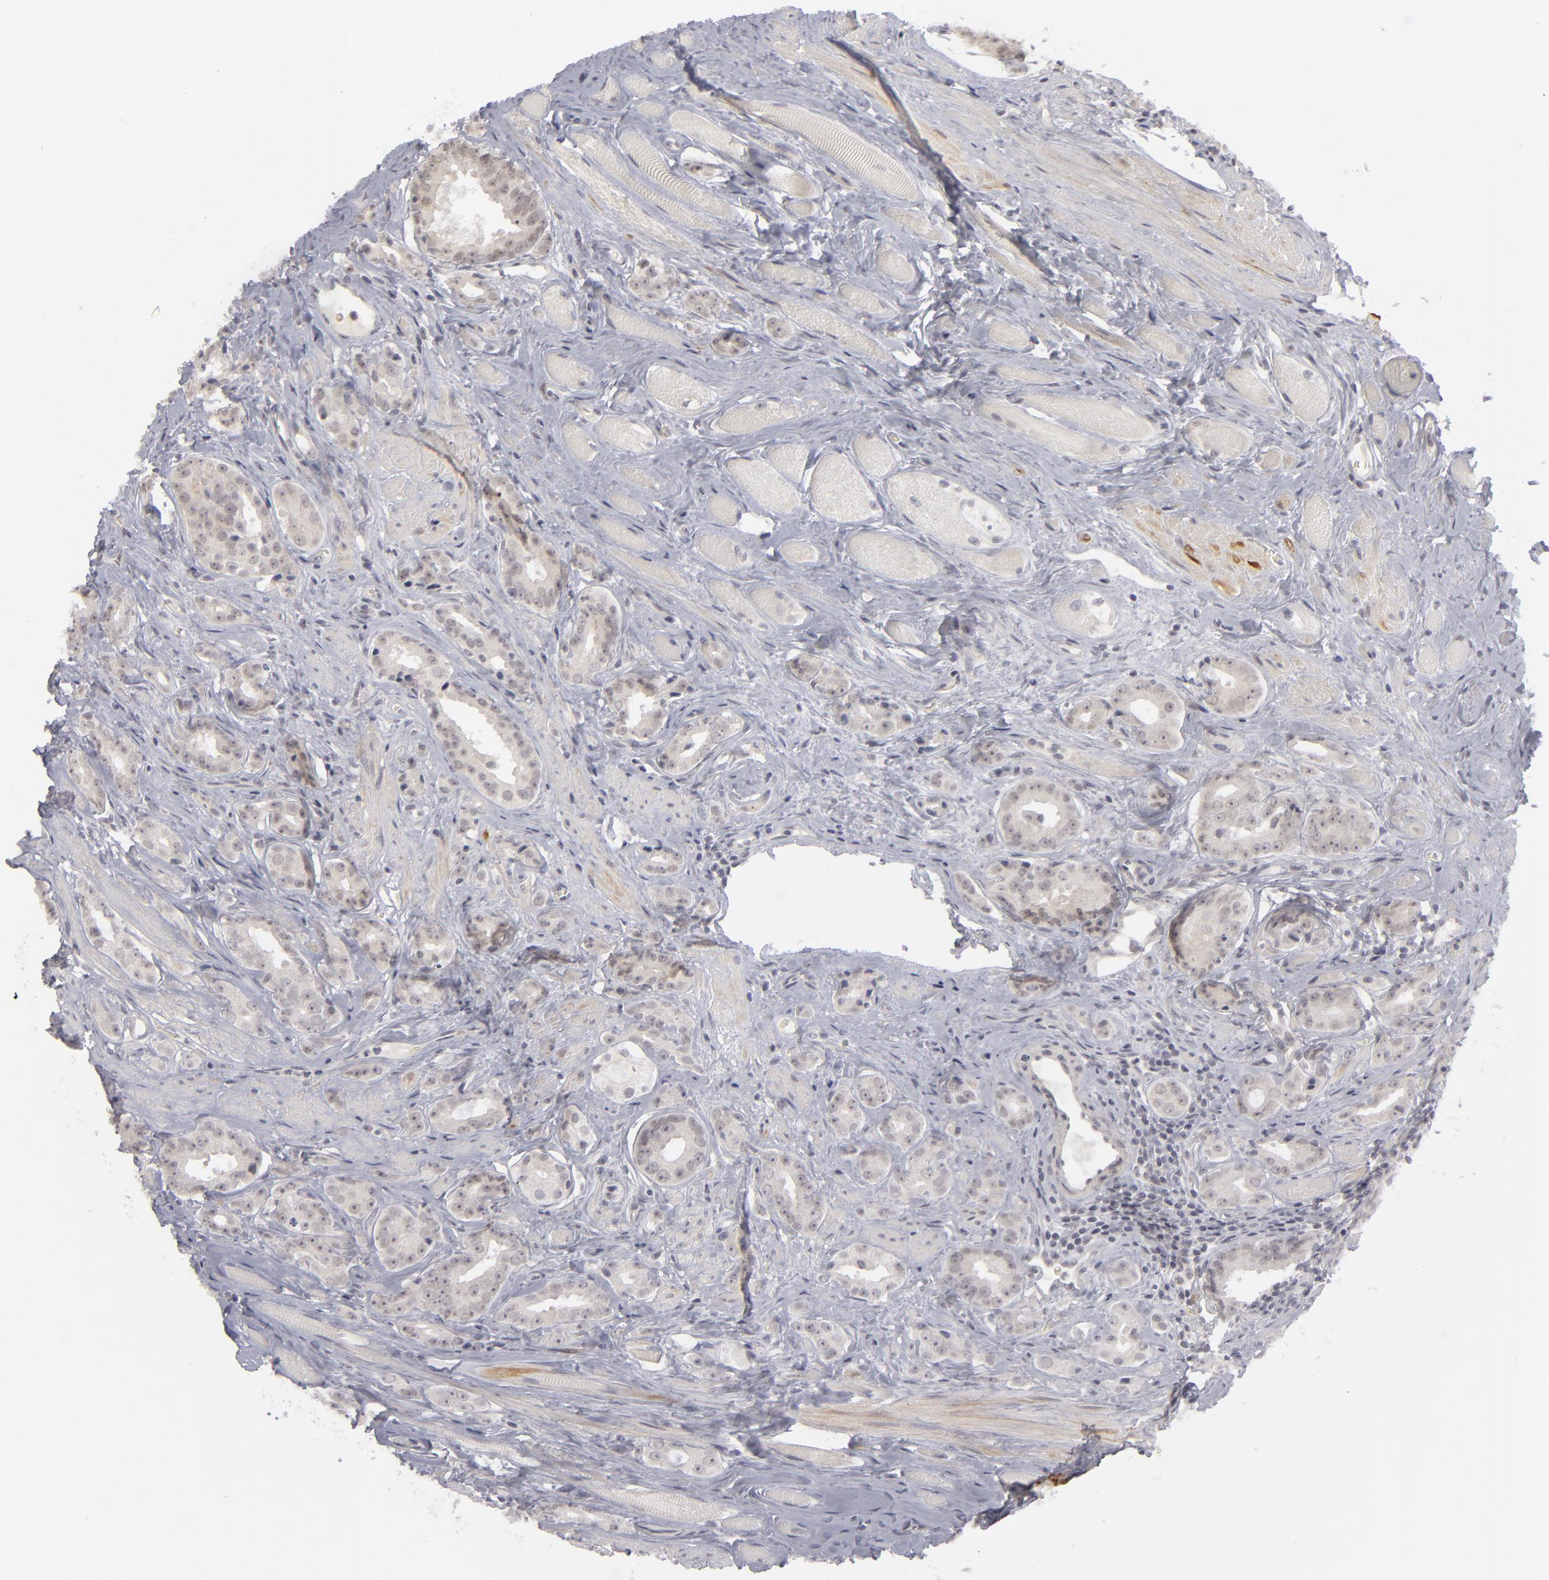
{"staining": {"intensity": "negative", "quantity": "none", "location": "none"}, "tissue": "prostate cancer", "cell_type": "Tumor cells", "image_type": "cancer", "snomed": [{"axis": "morphology", "description": "Adenocarcinoma, Medium grade"}, {"axis": "topography", "description": "Prostate"}], "caption": "Immunohistochemistry (IHC) histopathology image of neoplastic tissue: human prostate cancer stained with DAB (3,3'-diaminobenzidine) demonstrates no significant protein positivity in tumor cells. The staining is performed using DAB brown chromogen with nuclei counter-stained in using hematoxylin.", "gene": "KIAA1210", "patient": {"sex": "male", "age": 53}}